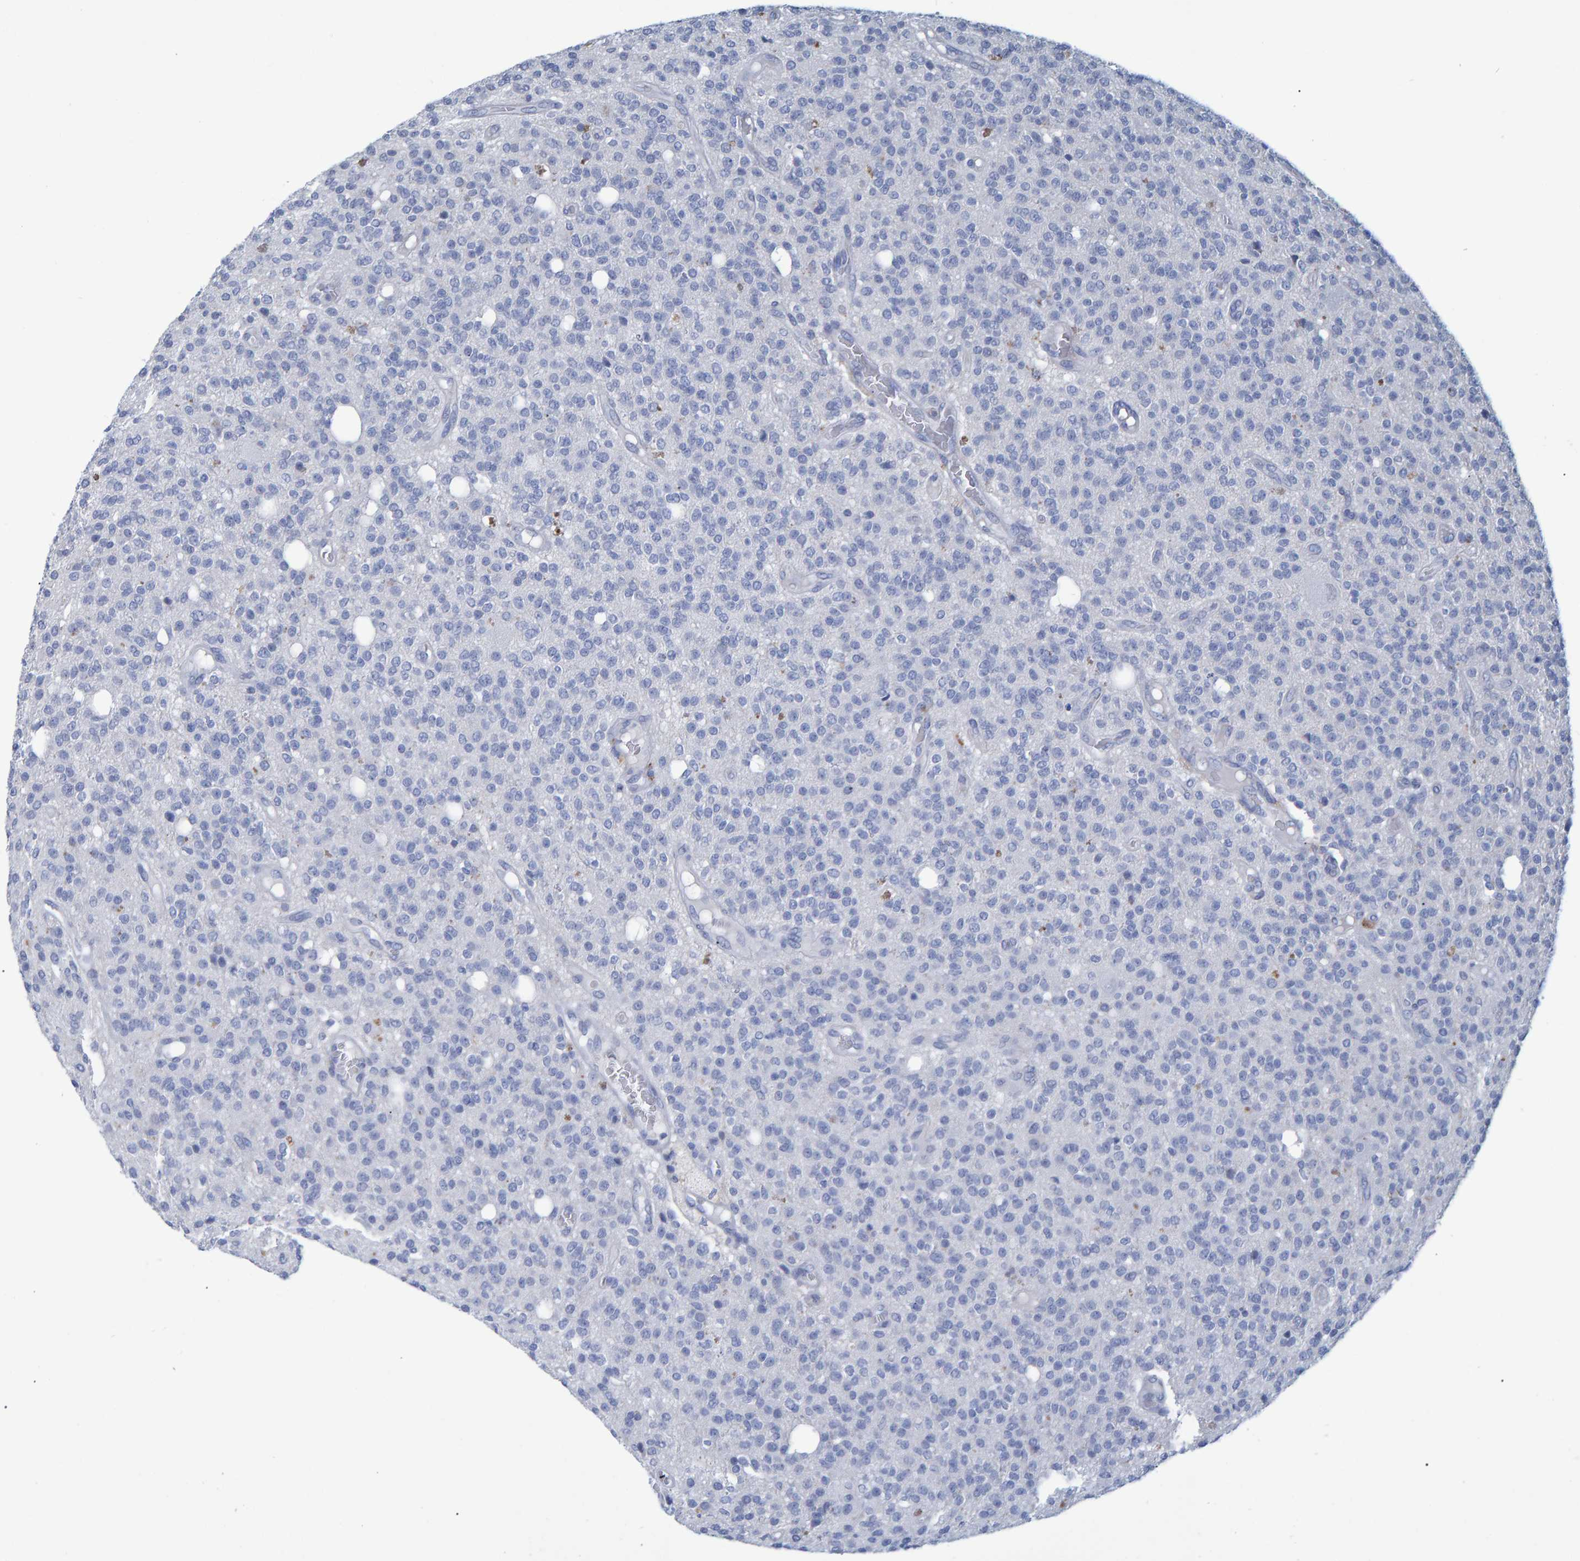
{"staining": {"intensity": "negative", "quantity": "none", "location": "none"}, "tissue": "glioma", "cell_type": "Tumor cells", "image_type": "cancer", "snomed": [{"axis": "morphology", "description": "Glioma, malignant, High grade"}, {"axis": "topography", "description": "Brain"}], "caption": "Human malignant glioma (high-grade) stained for a protein using immunohistochemistry displays no expression in tumor cells.", "gene": "PROCA1", "patient": {"sex": "male", "age": 34}}